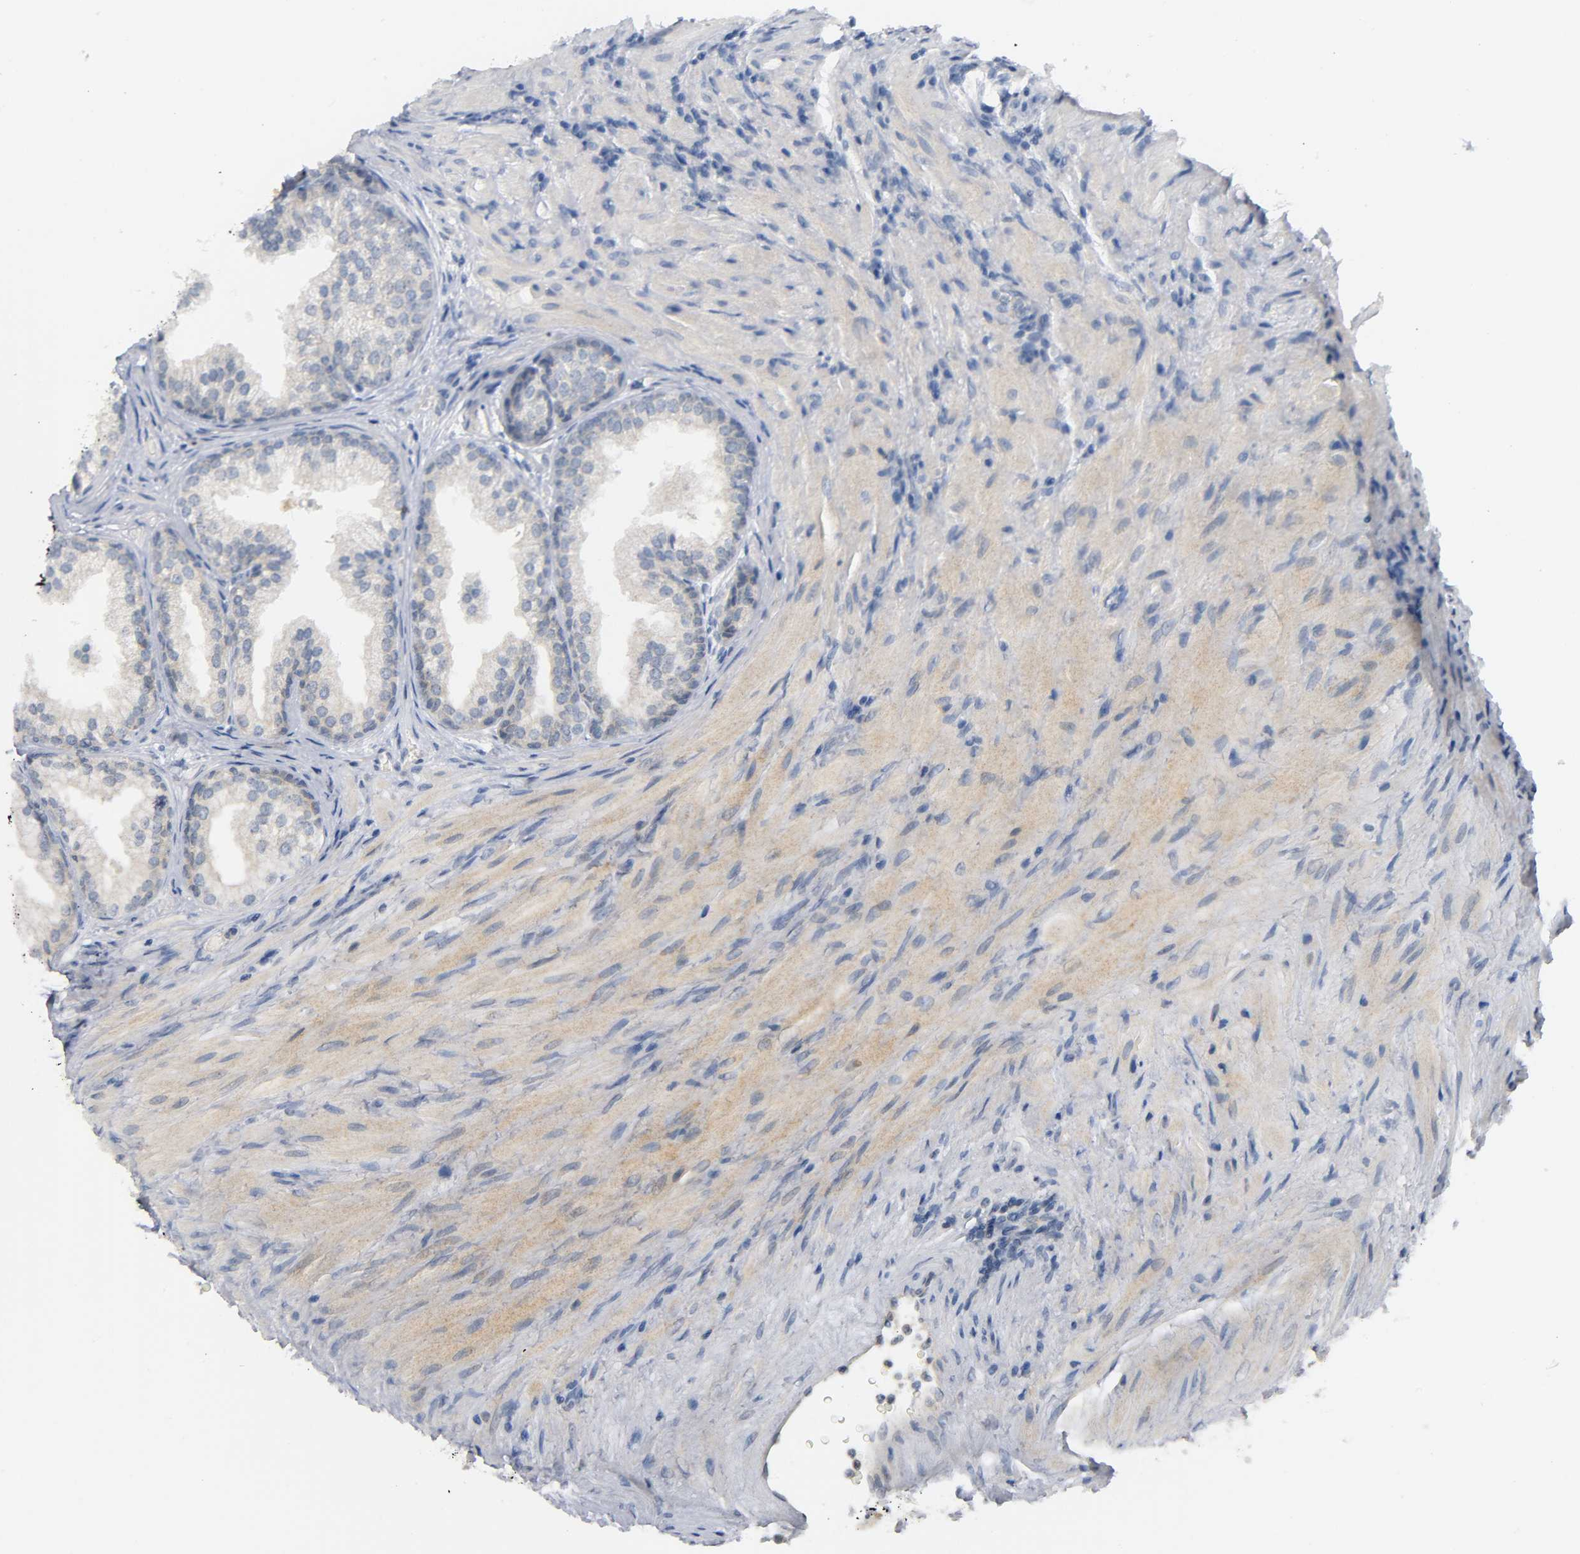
{"staining": {"intensity": "weak", "quantity": ">75%", "location": "cytoplasmic/membranous"}, "tissue": "prostate", "cell_type": "Glandular cells", "image_type": "normal", "snomed": [{"axis": "morphology", "description": "Normal tissue, NOS"}, {"axis": "topography", "description": "Prostate"}], "caption": "Protein expression analysis of unremarkable prostate displays weak cytoplasmic/membranous expression in approximately >75% of glandular cells. (DAB = brown stain, brightfield microscopy at high magnification).", "gene": "MAPK8", "patient": {"sex": "male", "age": 76}}